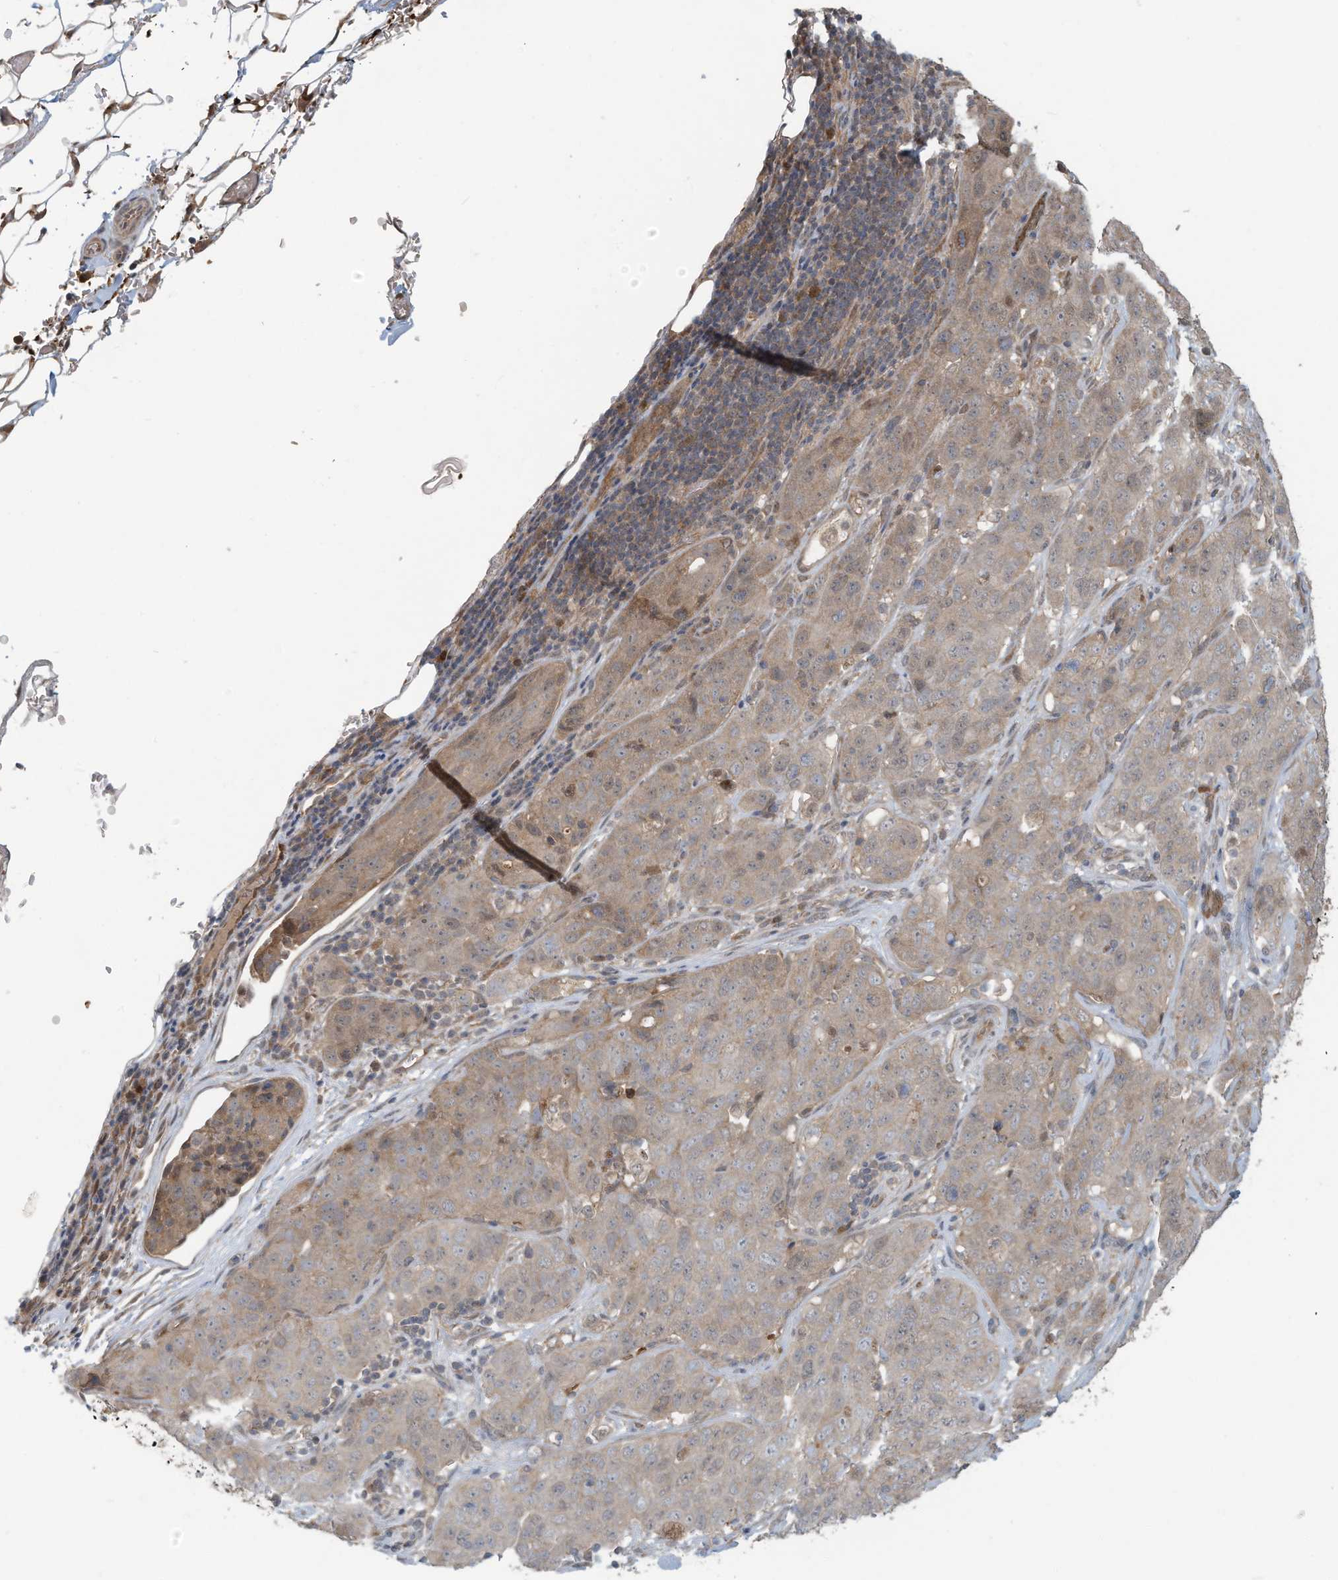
{"staining": {"intensity": "weak", "quantity": "25%-75%", "location": "cytoplasmic/membranous"}, "tissue": "stomach cancer", "cell_type": "Tumor cells", "image_type": "cancer", "snomed": [{"axis": "morphology", "description": "Normal tissue, NOS"}, {"axis": "morphology", "description": "Adenocarcinoma, NOS"}, {"axis": "topography", "description": "Lymph node"}, {"axis": "topography", "description": "Stomach"}], "caption": "Immunohistochemical staining of stomach adenocarcinoma demonstrates weak cytoplasmic/membranous protein staining in approximately 25%-75% of tumor cells.", "gene": "ERI2", "patient": {"sex": "male", "age": 48}}